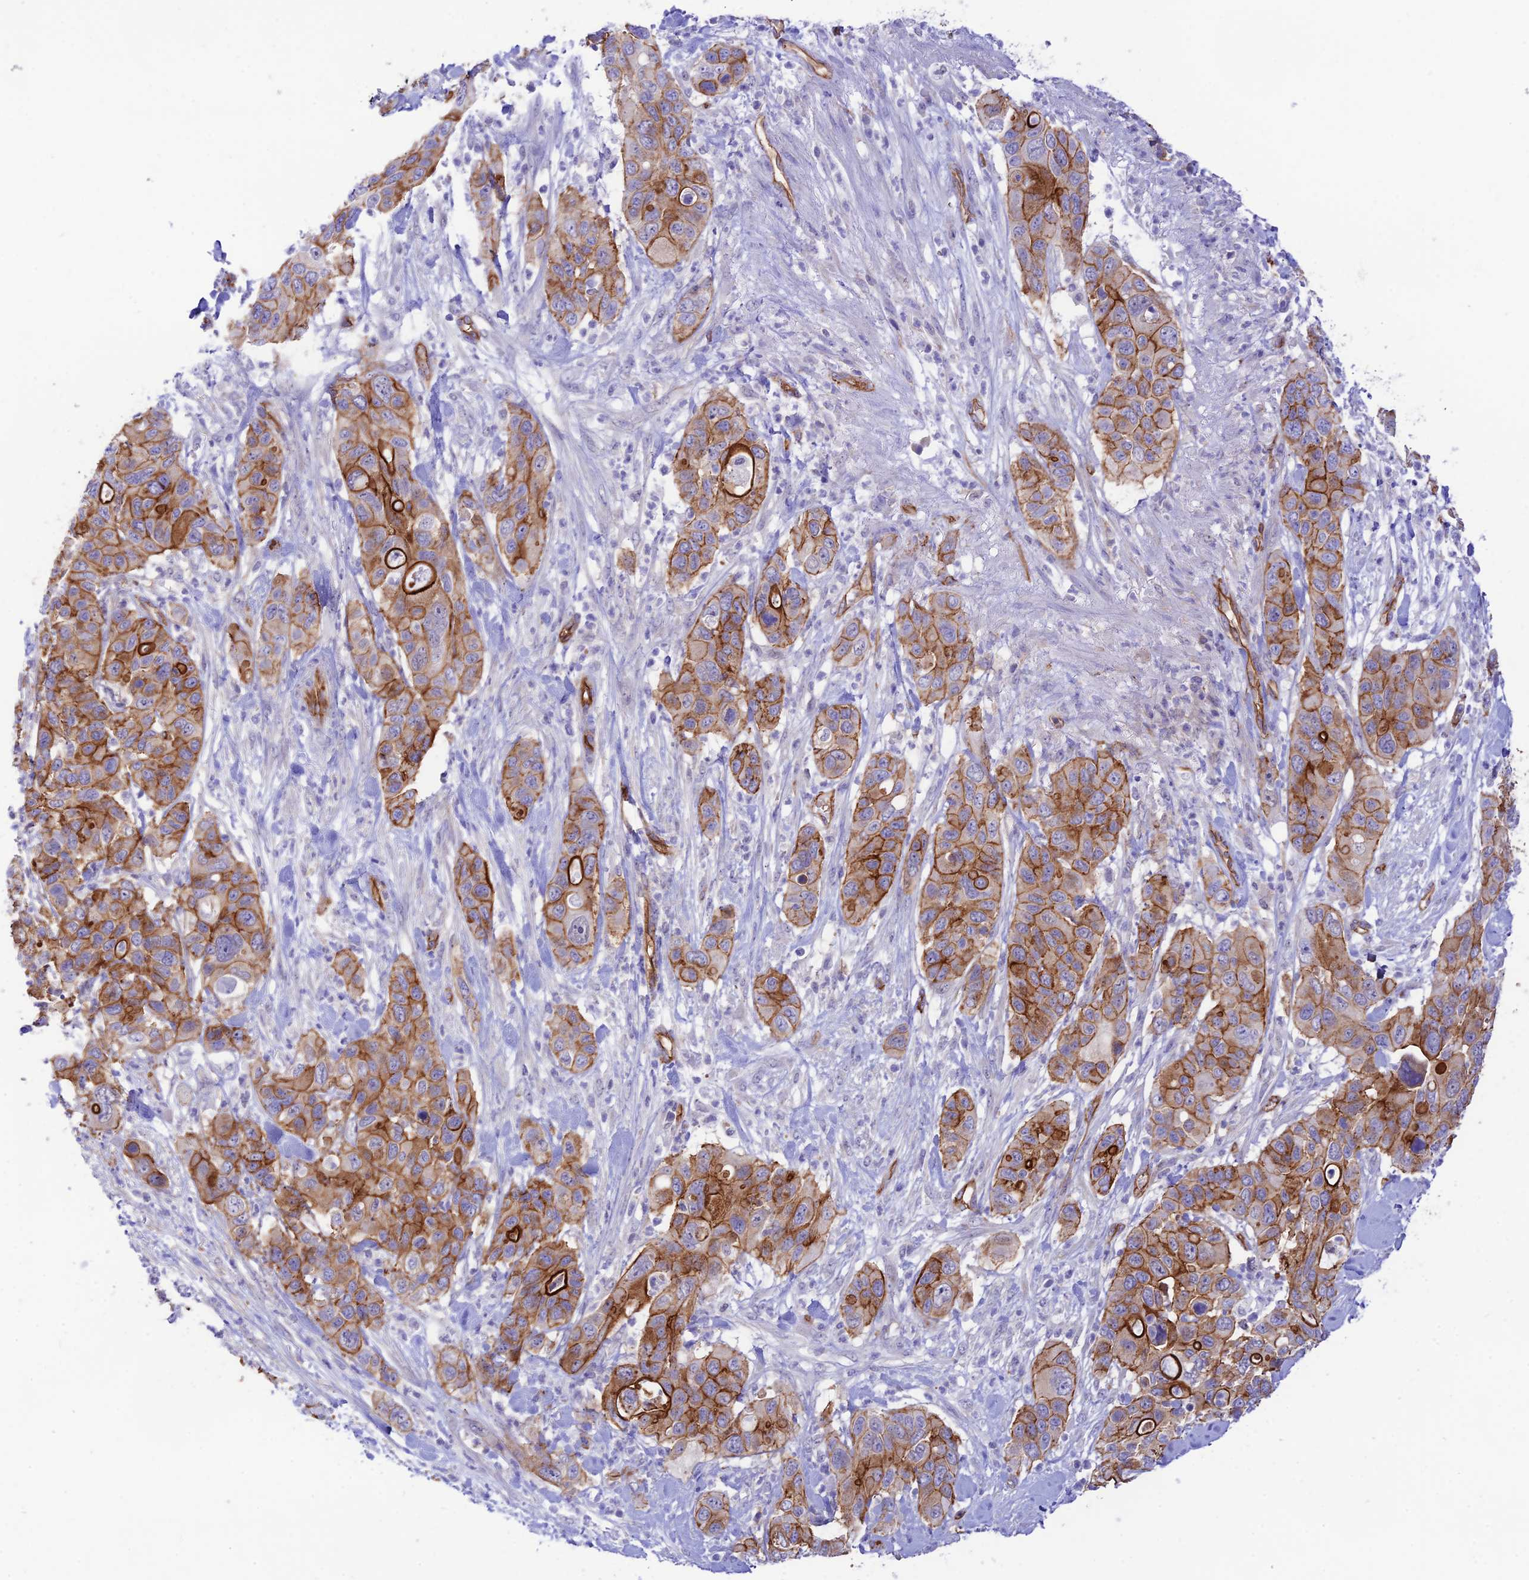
{"staining": {"intensity": "strong", "quantity": "25%-75%", "location": "cytoplasmic/membranous"}, "tissue": "pancreatic cancer", "cell_type": "Tumor cells", "image_type": "cancer", "snomed": [{"axis": "morphology", "description": "Adenocarcinoma, NOS"}, {"axis": "topography", "description": "Pancreas"}], "caption": "Pancreatic adenocarcinoma was stained to show a protein in brown. There is high levels of strong cytoplasmic/membranous positivity in about 25%-75% of tumor cells.", "gene": "YPEL5", "patient": {"sex": "female", "age": 71}}